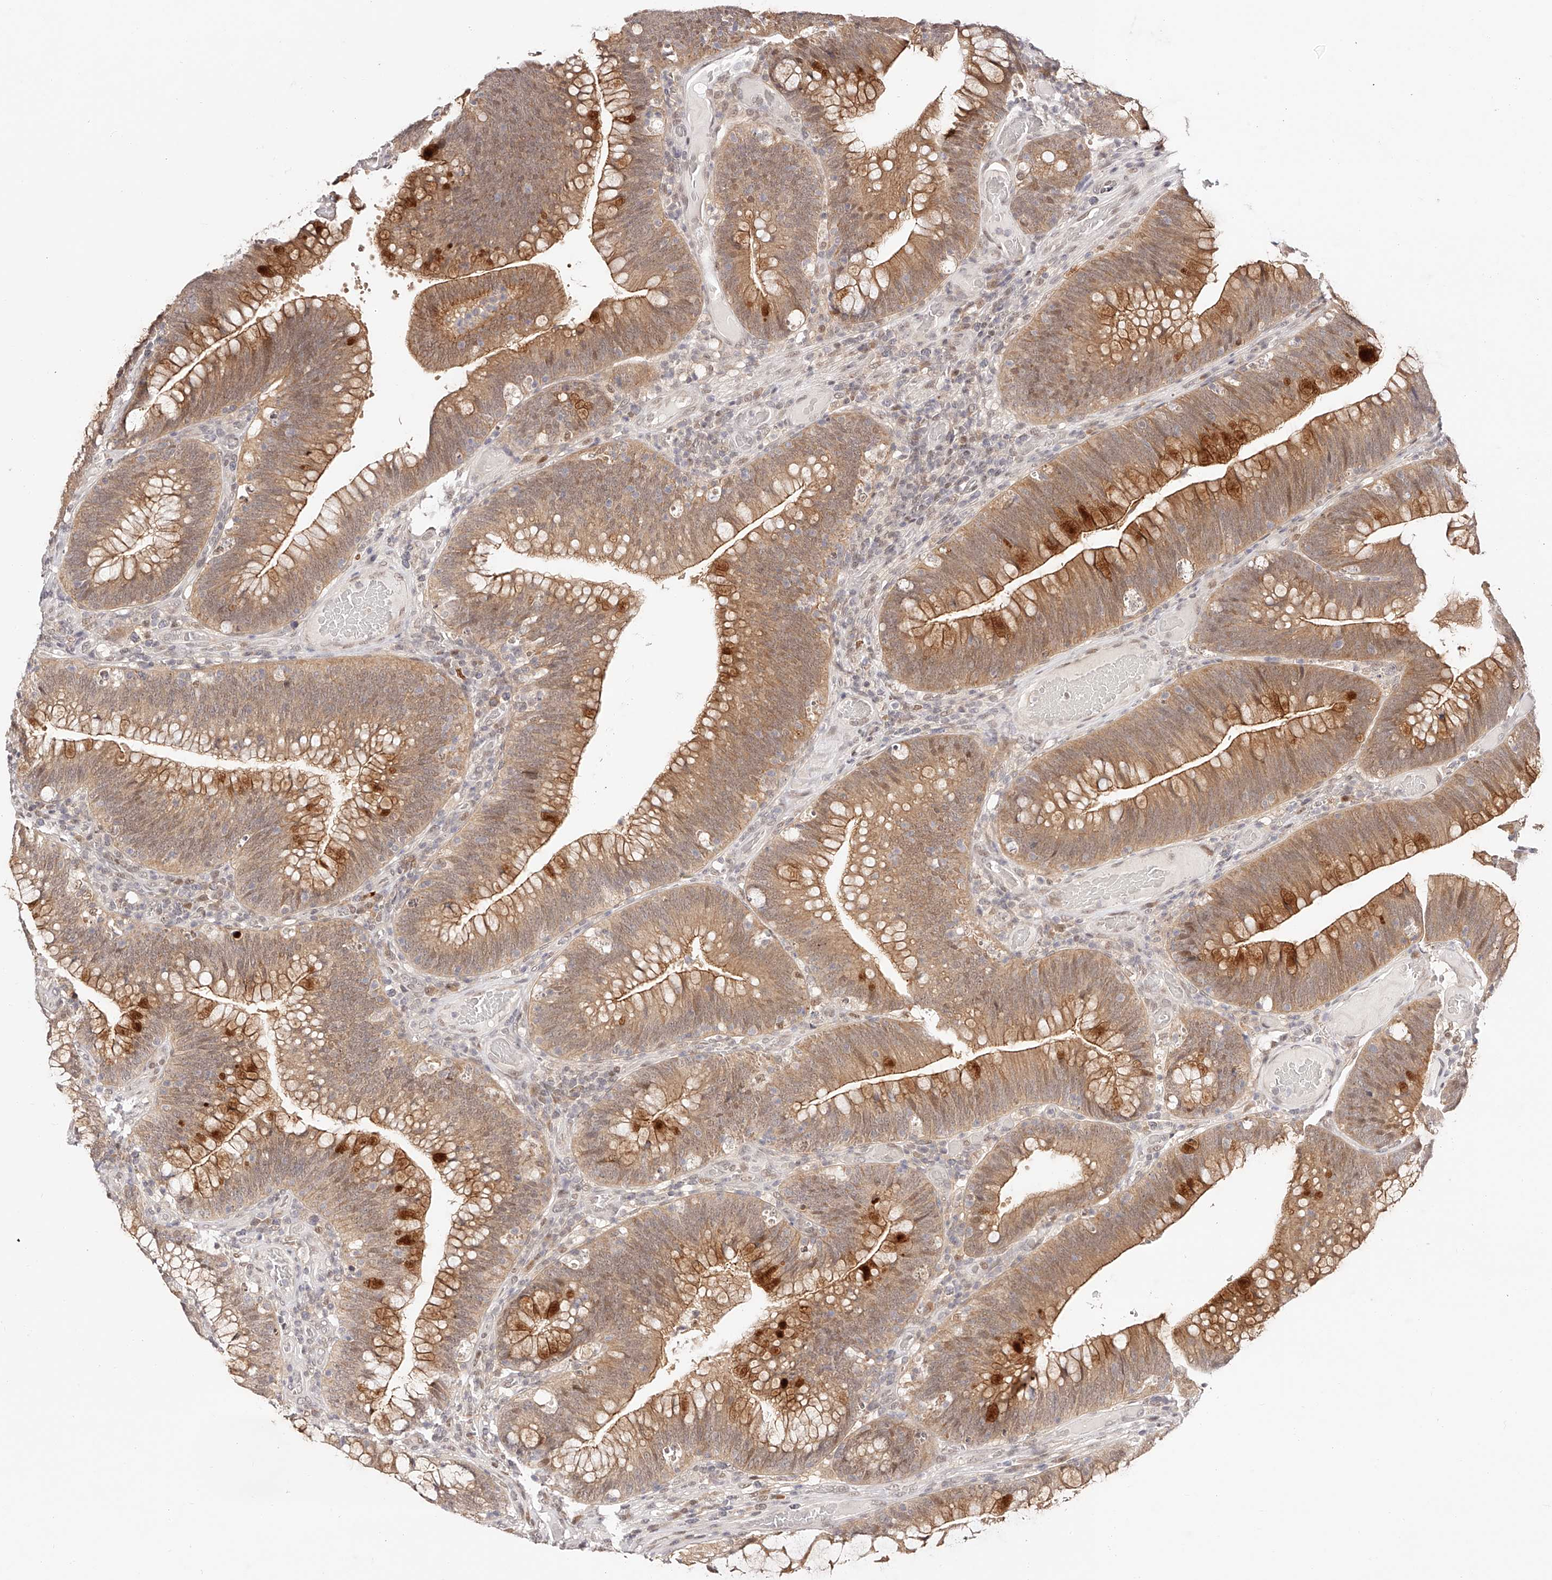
{"staining": {"intensity": "moderate", "quantity": ">75%", "location": "cytoplasmic/membranous"}, "tissue": "colorectal cancer", "cell_type": "Tumor cells", "image_type": "cancer", "snomed": [{"axis": "morphology", "description": "Normal tissue, NOS"}, {"axis": "topography", "description": "Colon"}], "caption": "Colorectal cancer tissue demonstrates moderate cytoplasmic/membranous positivity in about >75% of tumor cells, visualized by immunohistochemistry.", "gene": "USF3", "patient": {"sex": "female", "age": 82}}